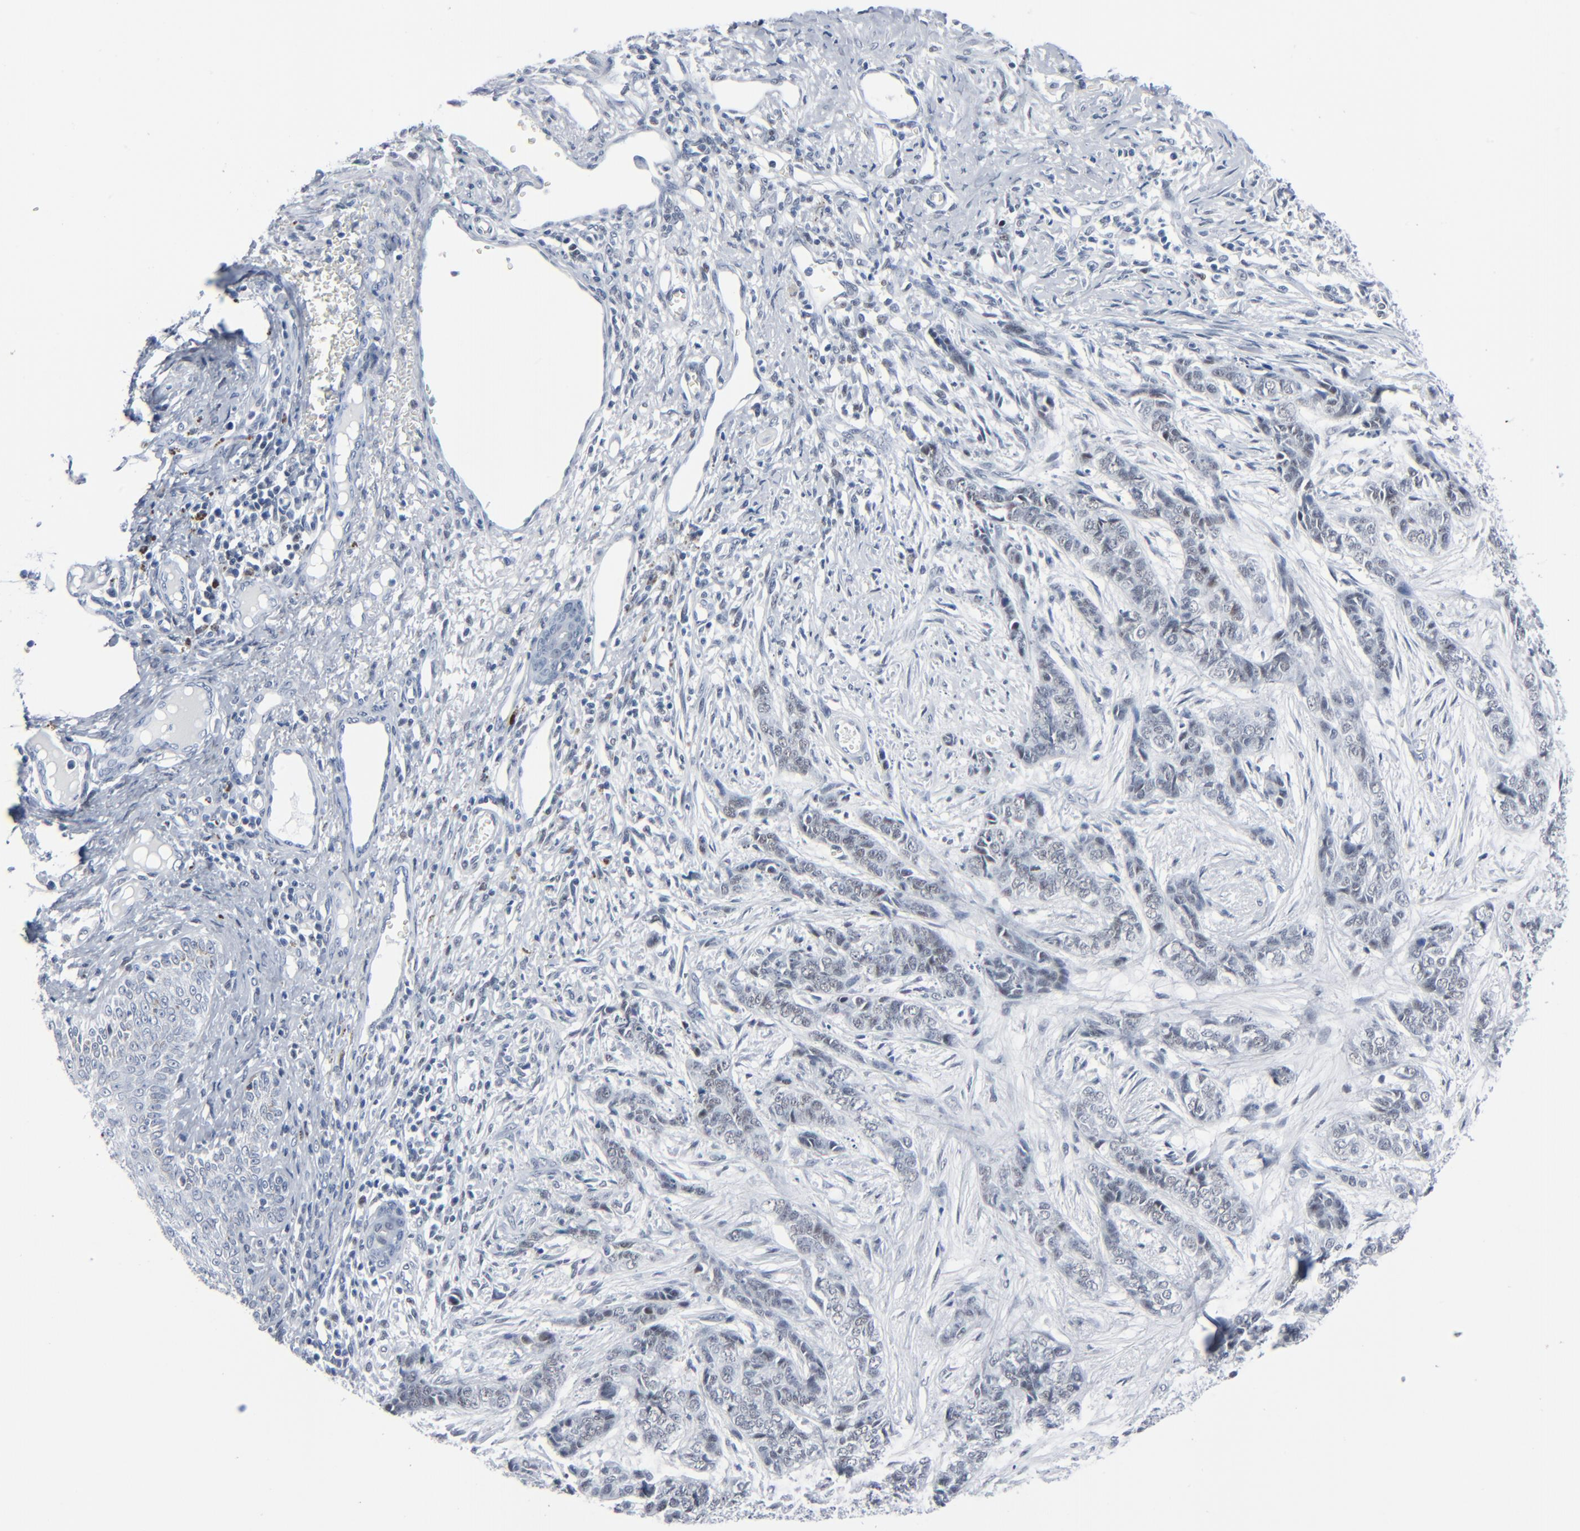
{"staining": {"intensity": "negative", "quantity": "none", "location": "none"}, "tissue": "skin cancer", "cell_type": "Tumor cells", "image_type": "cancer", "snomed": [{"axis": "morphology", "description": "Basal cell carcinoma"}, {"axis": "topography", "description": "Skin"}], "caption": "A histopathology image of skin basal cell carcinoma stained for a protein exhibits no brown staining in tumor cells. Nuclei are stained in blue.", "gene": "SIRT1", "patient": {"sex": "female", "age": 64}}